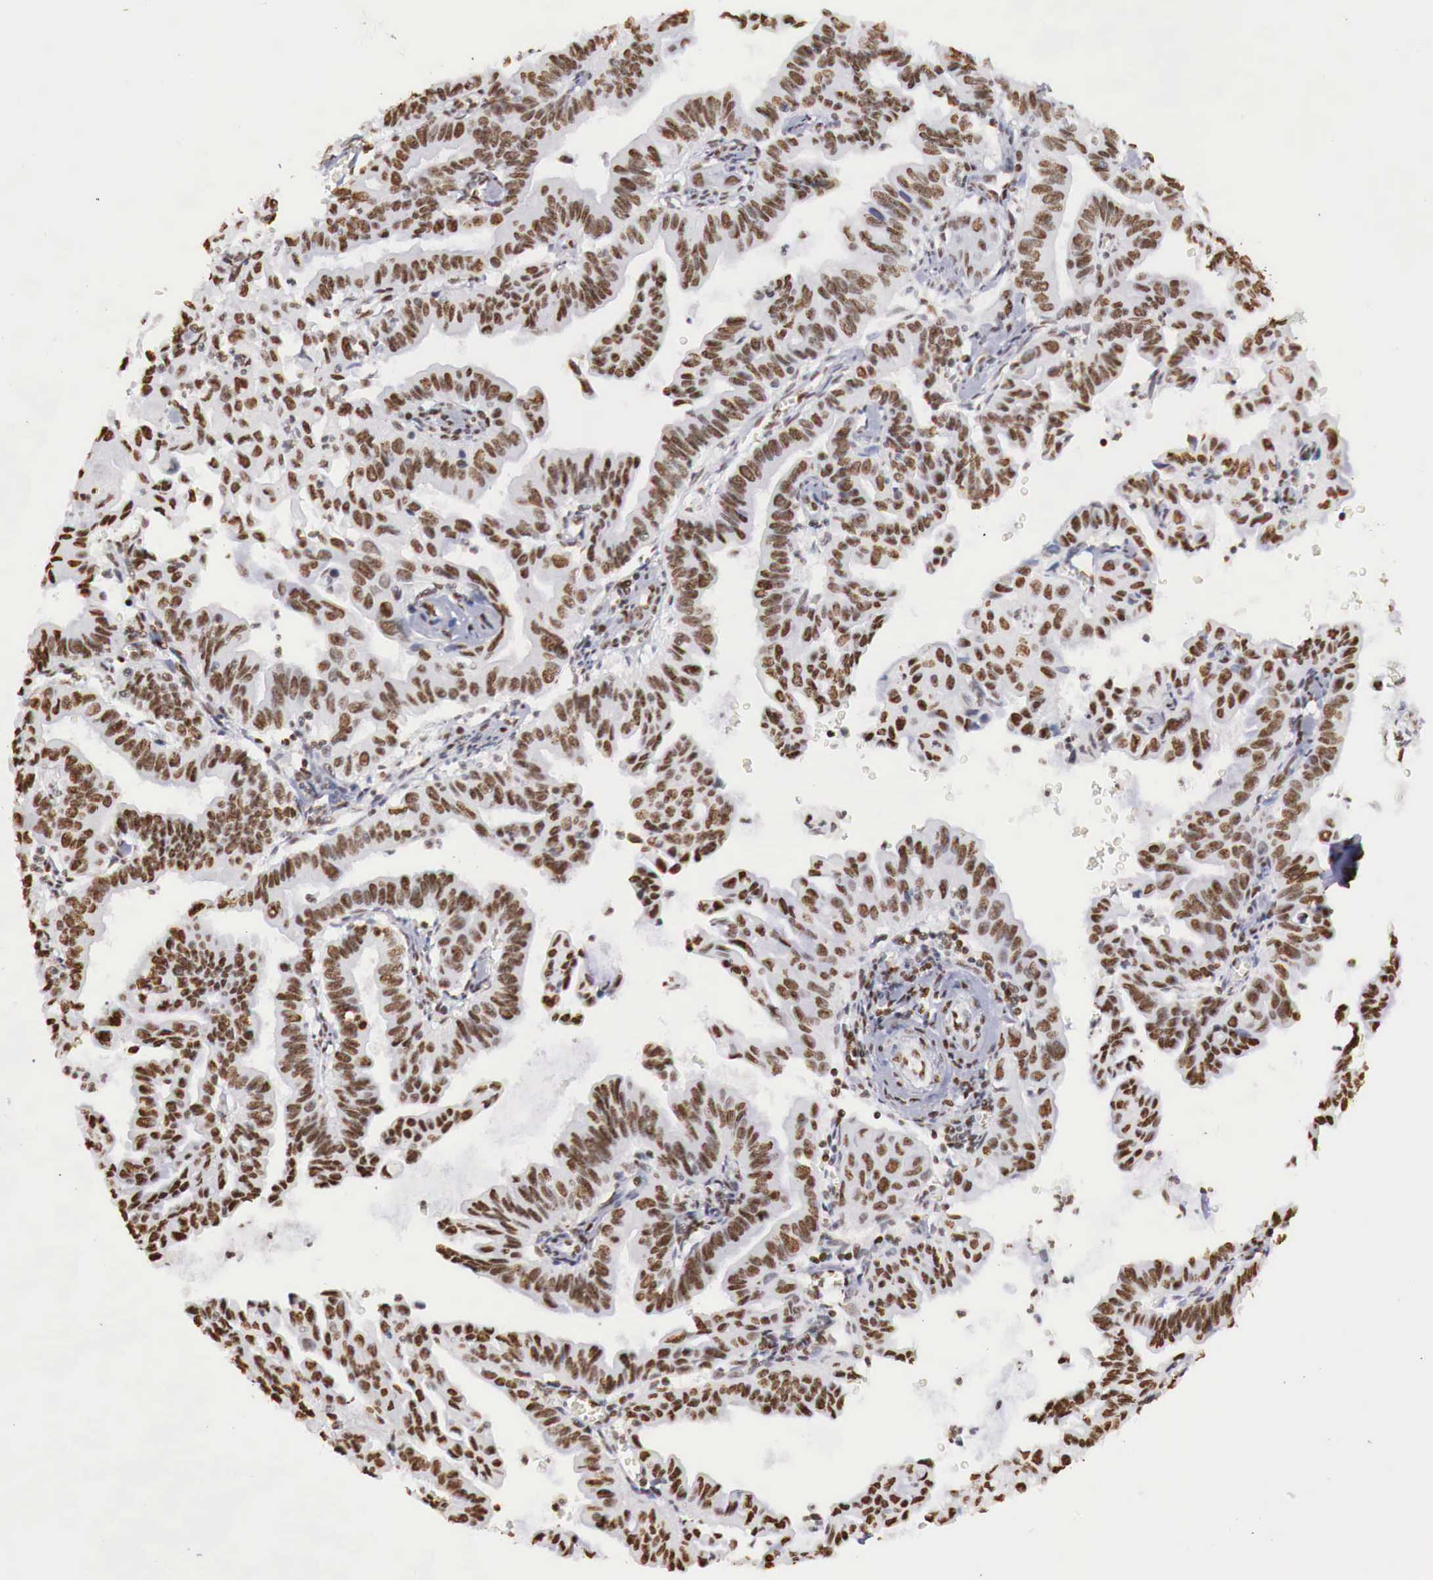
{"staining": {"intensity": "strong", "quantity": ">75%", "location": "nuclear"}, "tissue": "cervical cancer", "cell_type": "Tumor cells", "image_type": "cancer", "snomed": [{"axis": "morphology", "description": "Normal tissue, NOS"}, {"axis": "morphology", "description": "Adenocarcinoma, NOS"}, {"axis": "topography", "description": "Cervix"}], "caption": "Protein staining displays strong nuclear expression in about >75% of tumor cells in adenocarcinoma (cervical).", "gene": "DKC1", "patient": {"sex": "female", "age": 34}}